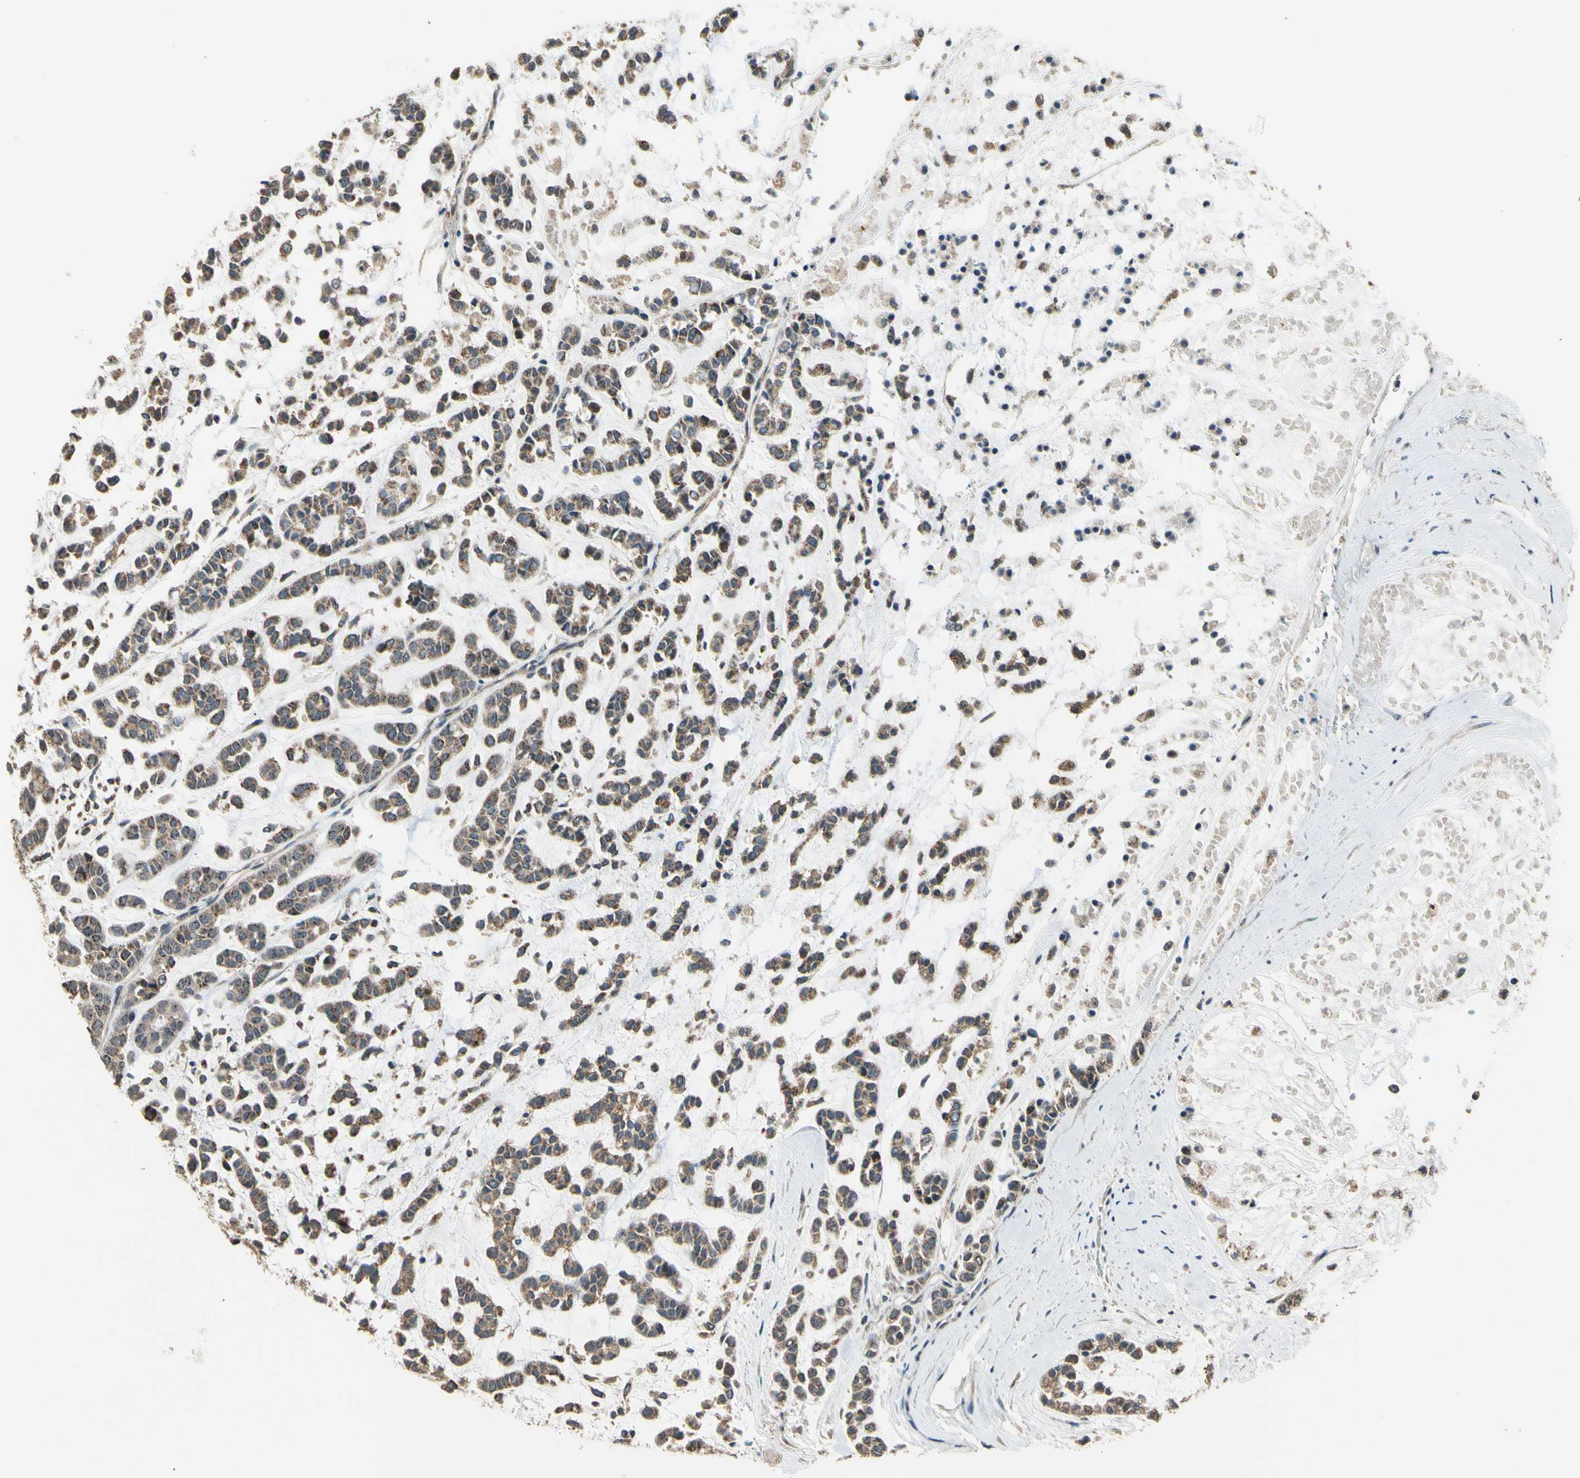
{"staining": {"intensity": "moderate", "quantity": ">75%", "location": "cytoplasmic/membranous"}, "tissue": "head and neck cancer", "cell_type": "Tumor cells", "image_type": "cancer", "snomed": [{"axis": "morphology", "description": "Adenocarcinoma, NOS"}, {"axis": "morphology", "description": "Adenoma, NOS"}, {"axis": "topography", "description": "Head-Neck"}], "caption": "A photomicrograph of human head and neck cancer stained for a protein shows moderate cytoplasmic/membranous brown staining in tumor cells. Using DAB (3,3'-diaminobenzidine) (brown) and hematoxylin (blue) stains, captured at high magnification using brightfield microscopy.", "gene": "EFNB2", "patient": {"sex": "female", "age": 55}}